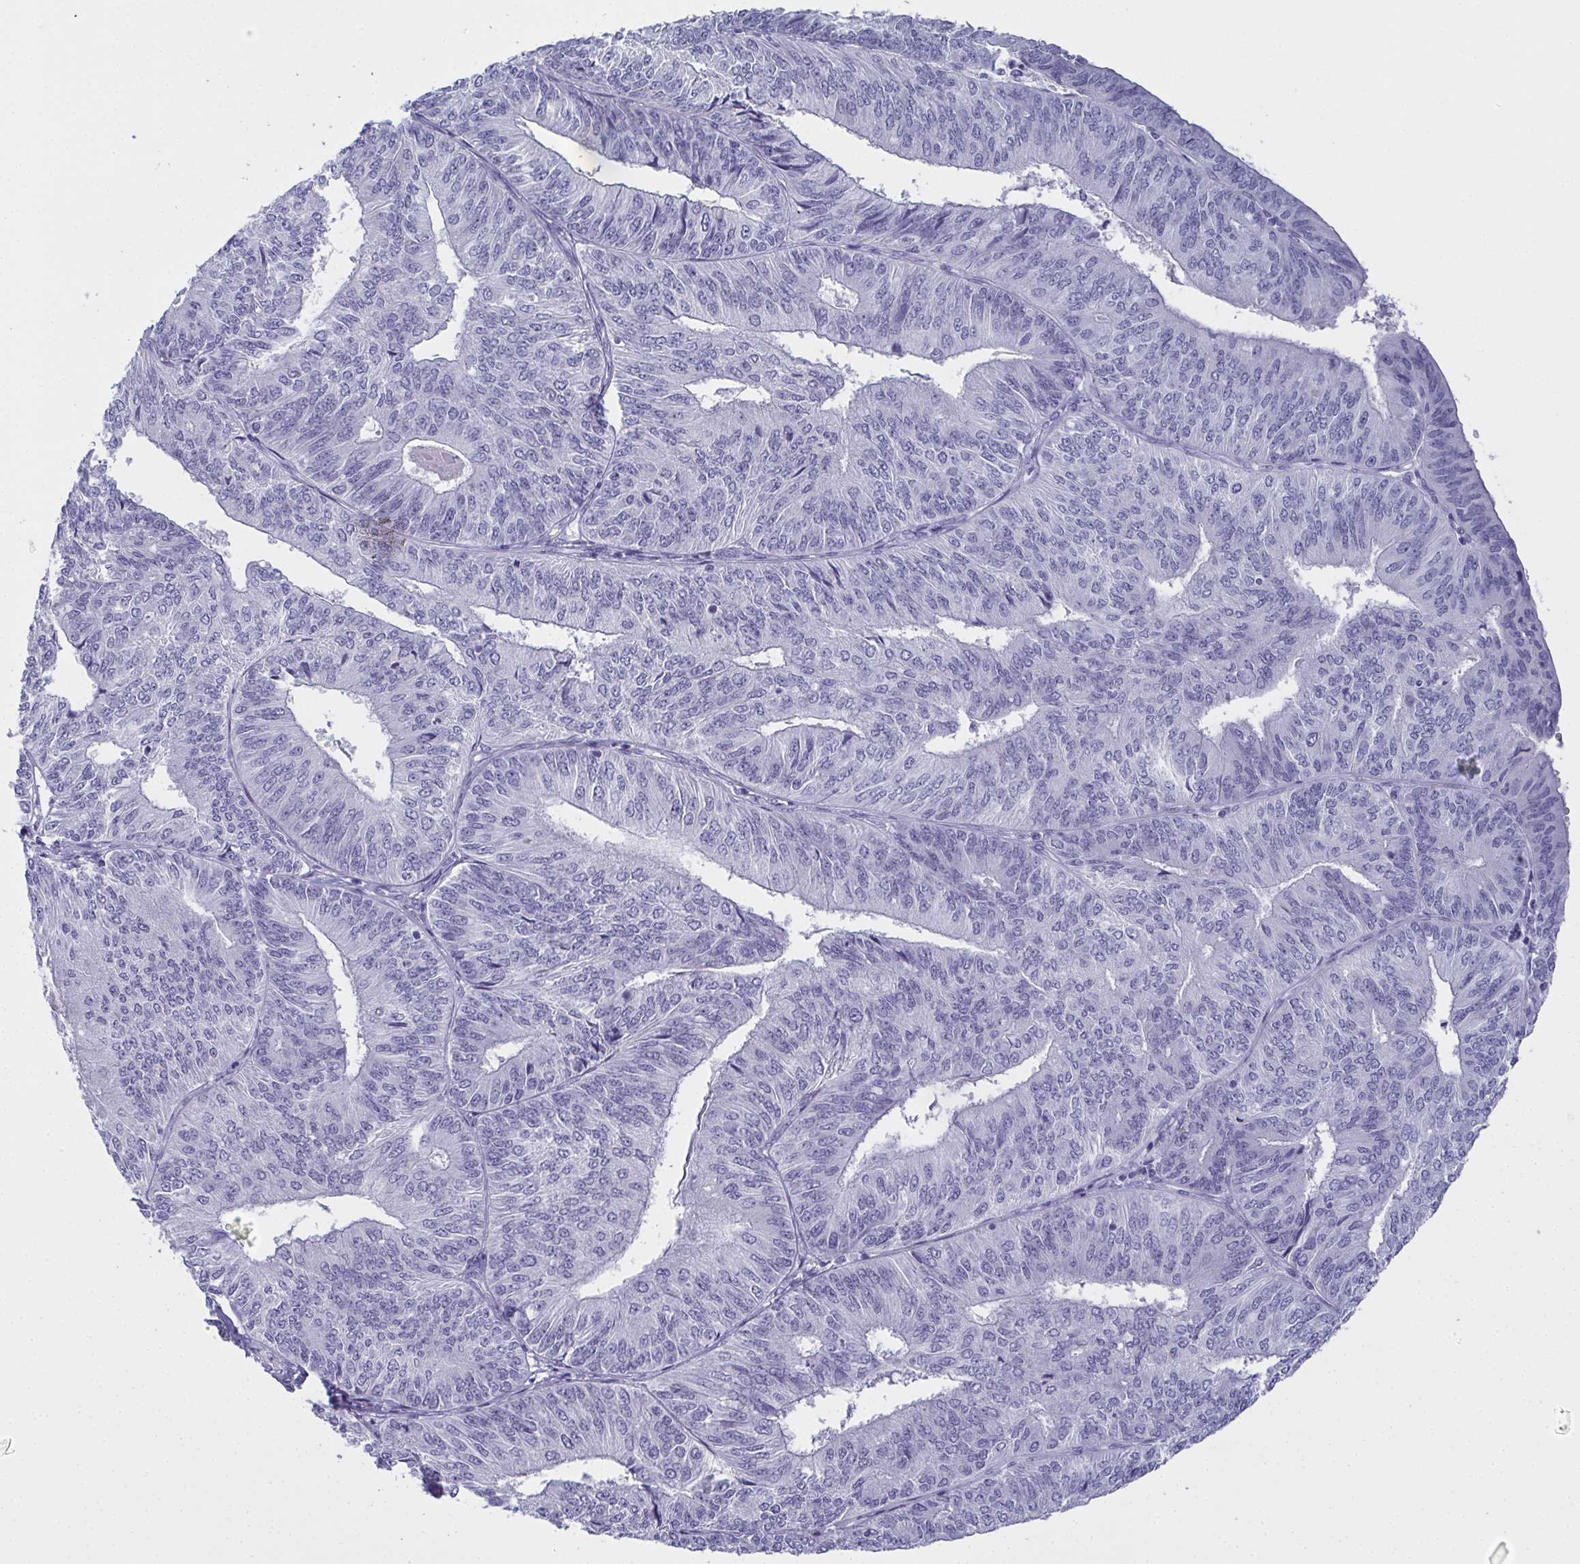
{"staining": {"intensity": "negative", "quantity": "none", "location": "none"}, "tissue": "endometrial cancer", "cell_type": "Tumor cells", "image_type": "cancer", "snomed": [{"axis": "morphology", "description": "Adenocarcinoma, NOS"}, {"axis": "topography", "description": "Endometrium"}], "caption": "Adenocarcinoma (endometrial) was stained to show a protein in brown. There is no significant expression in tumor cells.", "gene": "SLC36A2", "patient": {"sex": "female", "age": 58}}